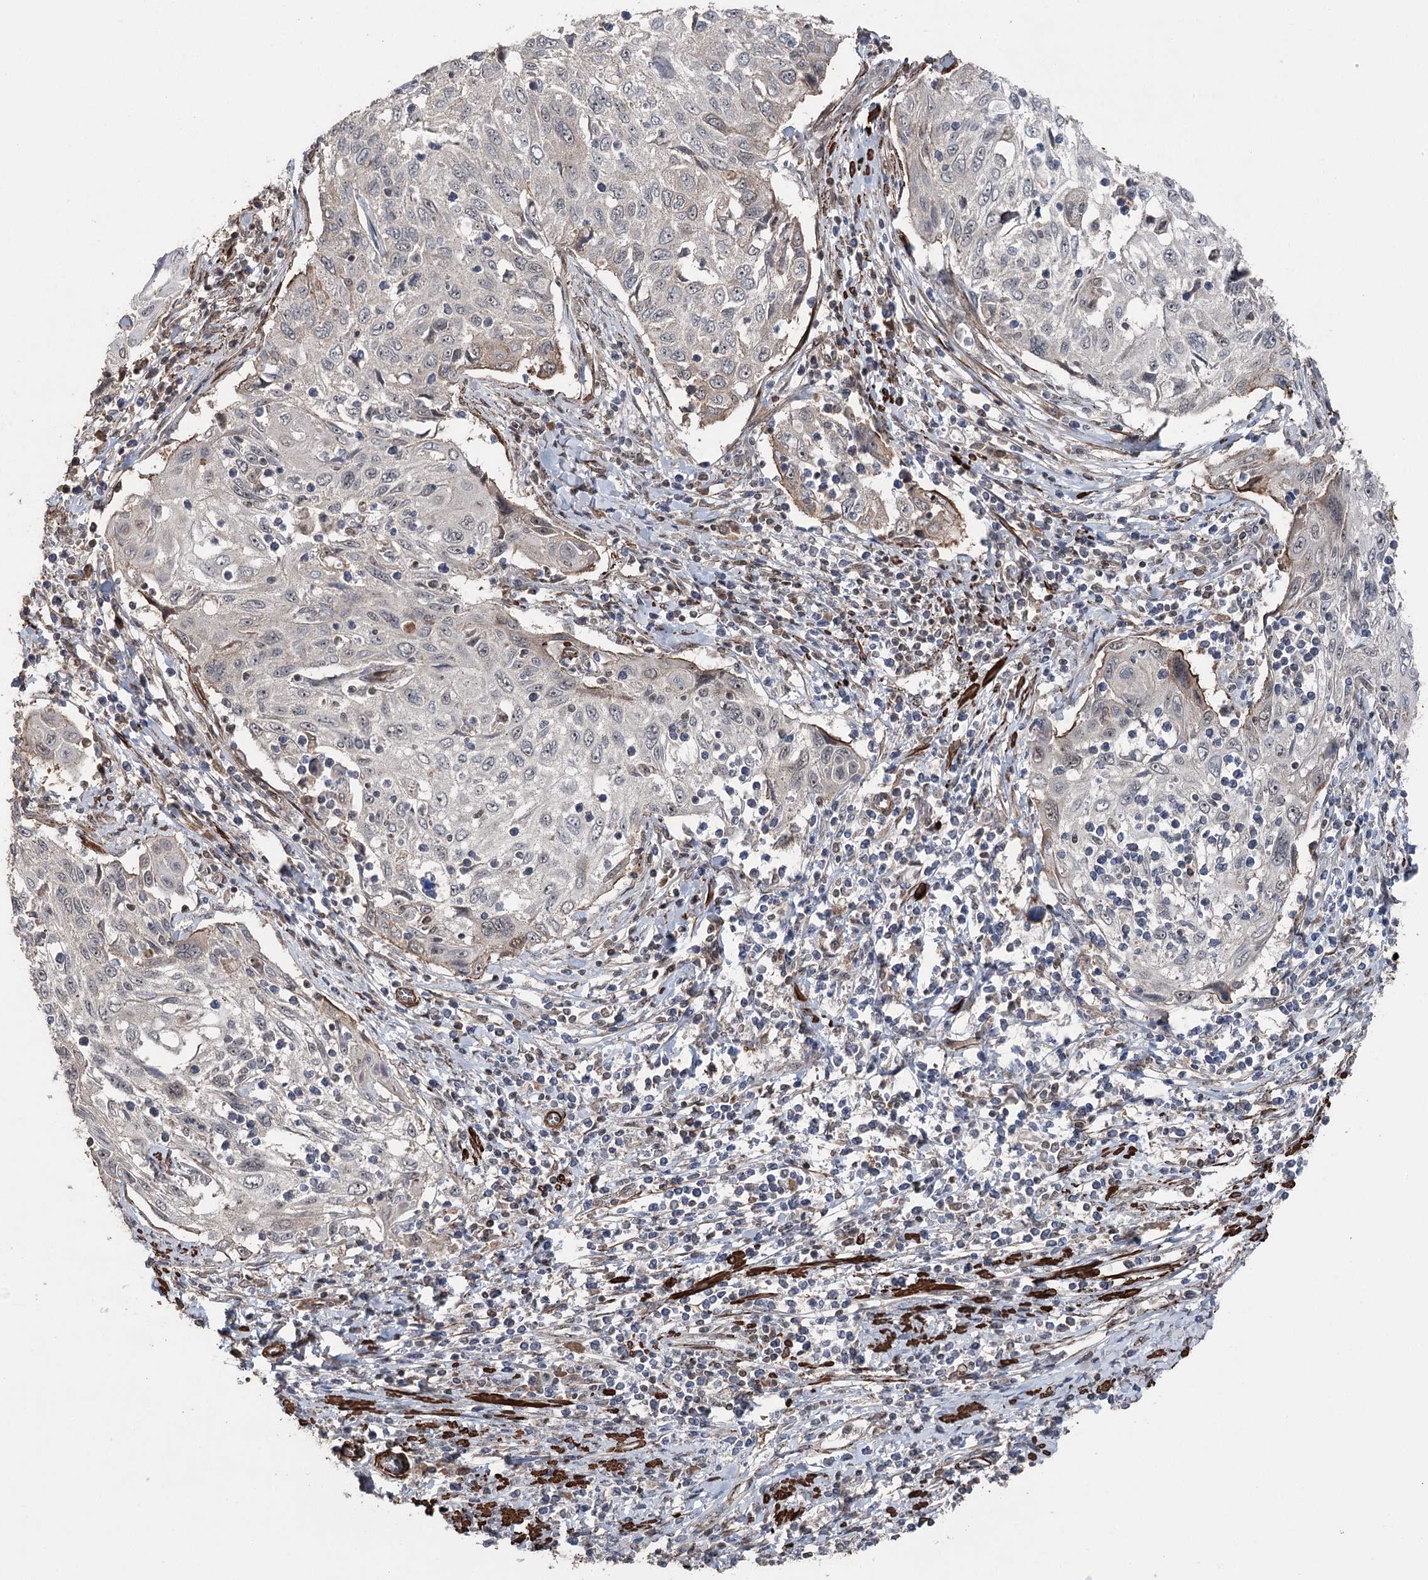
{"staining": {"intensity": "weak", "quantity": "<25%", "location": "cytoplasmic/membranous"}, "tissue": "cervical cancer", "cell_type": "Tumor cells", "image_type": "cancer", "snomed": [{"axis": "morphology", "description": "Squamous cell carcinoma, NOS"}, {"axis": "topography", "description": "Cervix"}], "caption": "High power microscopy photomicrograph of an IHC photomicrograph of cervical squamous cell carcinoma, revealing no significant staining in tumor cells.", "gene": "CCDC82", "patient": {"sex": "female", "age": 70}}